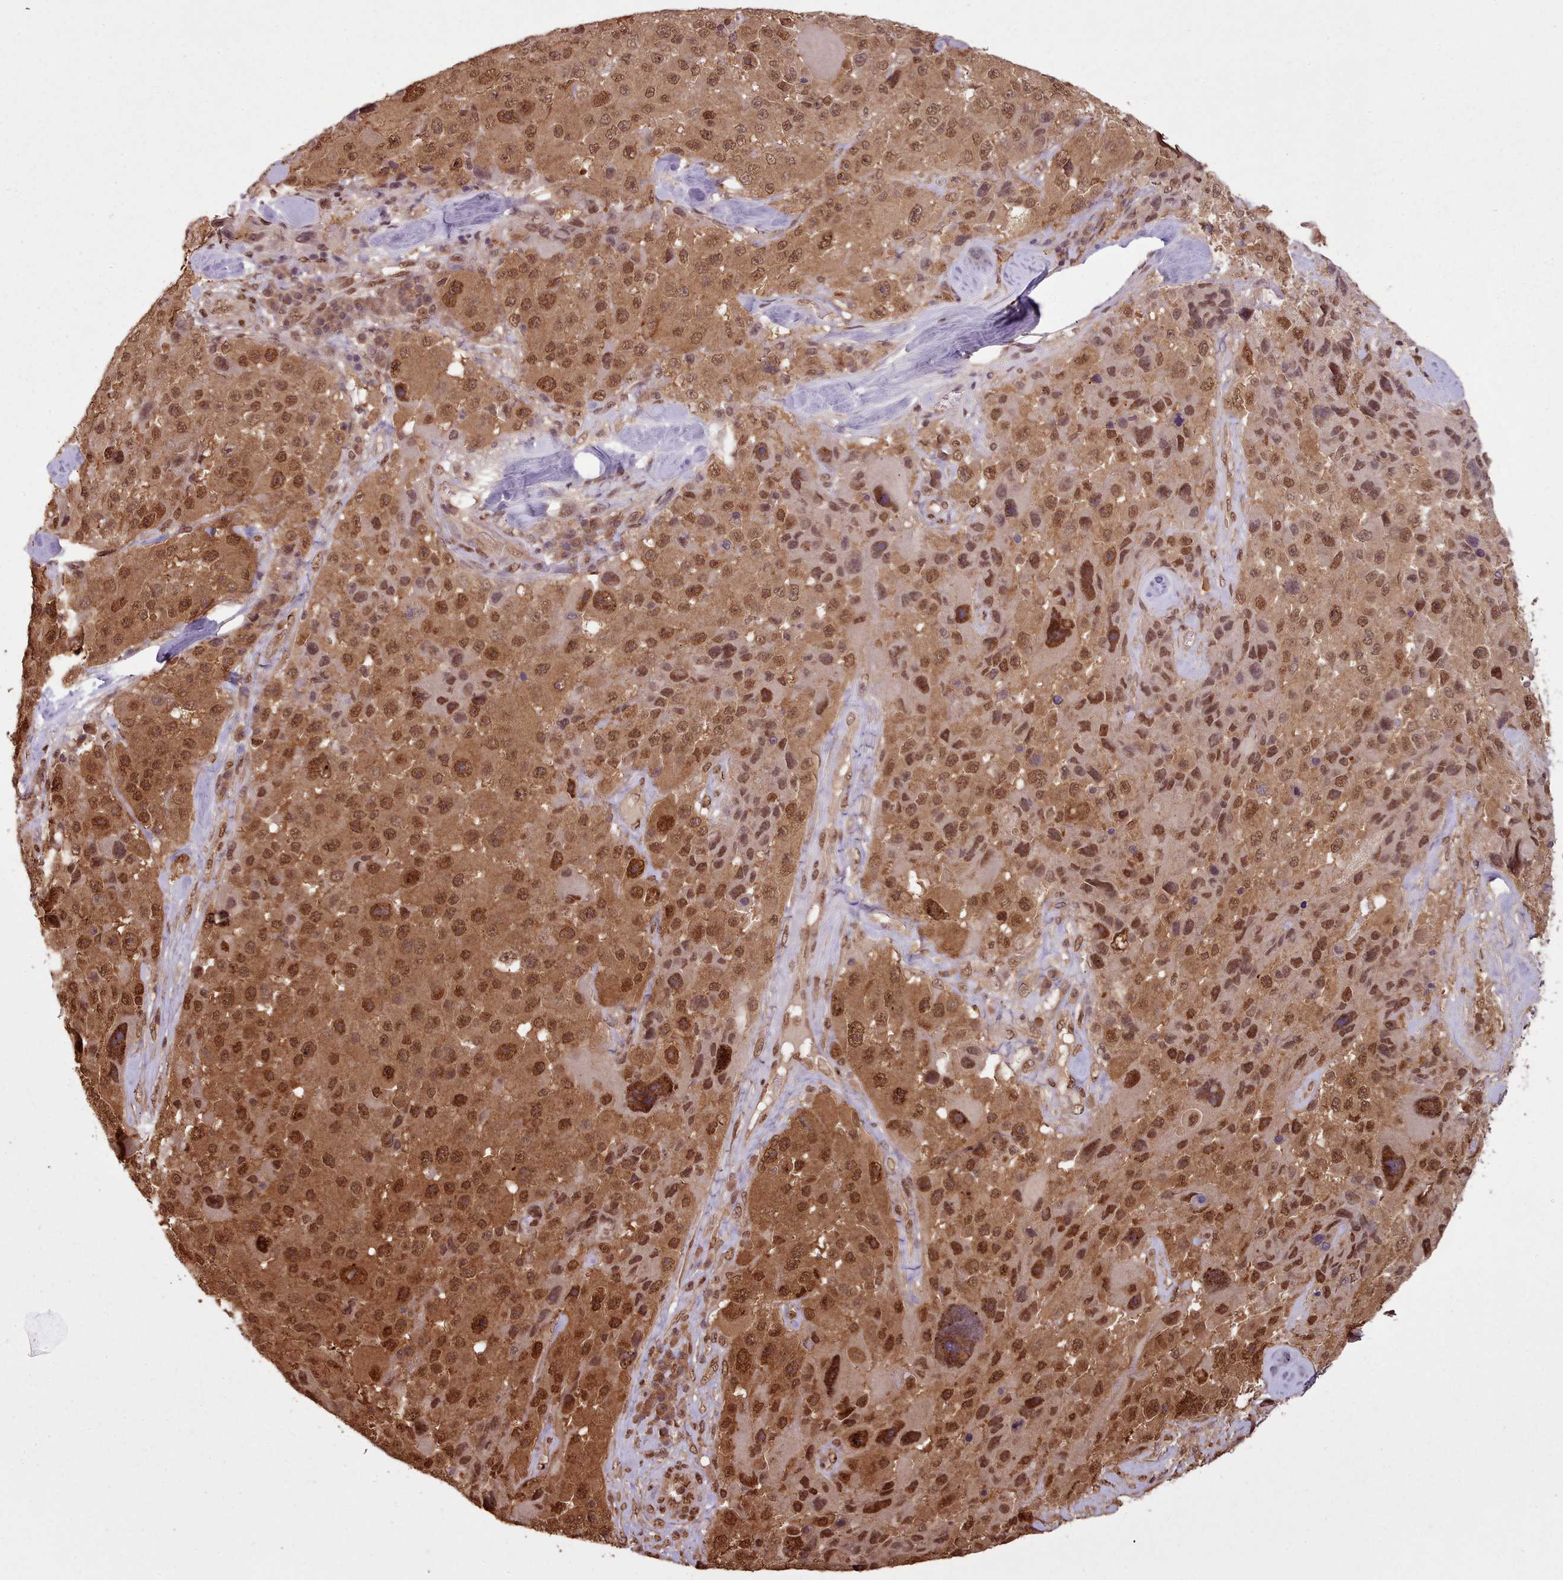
{"staining": {"intensity": "moderate", "quantity": ">75%", "location": "cytoplasmic/membranous,nuclear"}, "tissue": "melanoma", "cell_type": "Tumor cells", "image_type": "cancer", "snomed": [{"axis": "morphology", "description": "Malignant melanoma, Metastatic site"}, {"axis": "topography", "description": "Lymph node"}], "caption": "Protein positivity by immunohistochemistry (IHC) displays moderate cytoplasmic/membranous and nuclear staining in about >75% of tumor cells in malignant melanoma (metastatic site).", "gene": "RPS27A", "patient": {"sex": "male", "age": 62}}